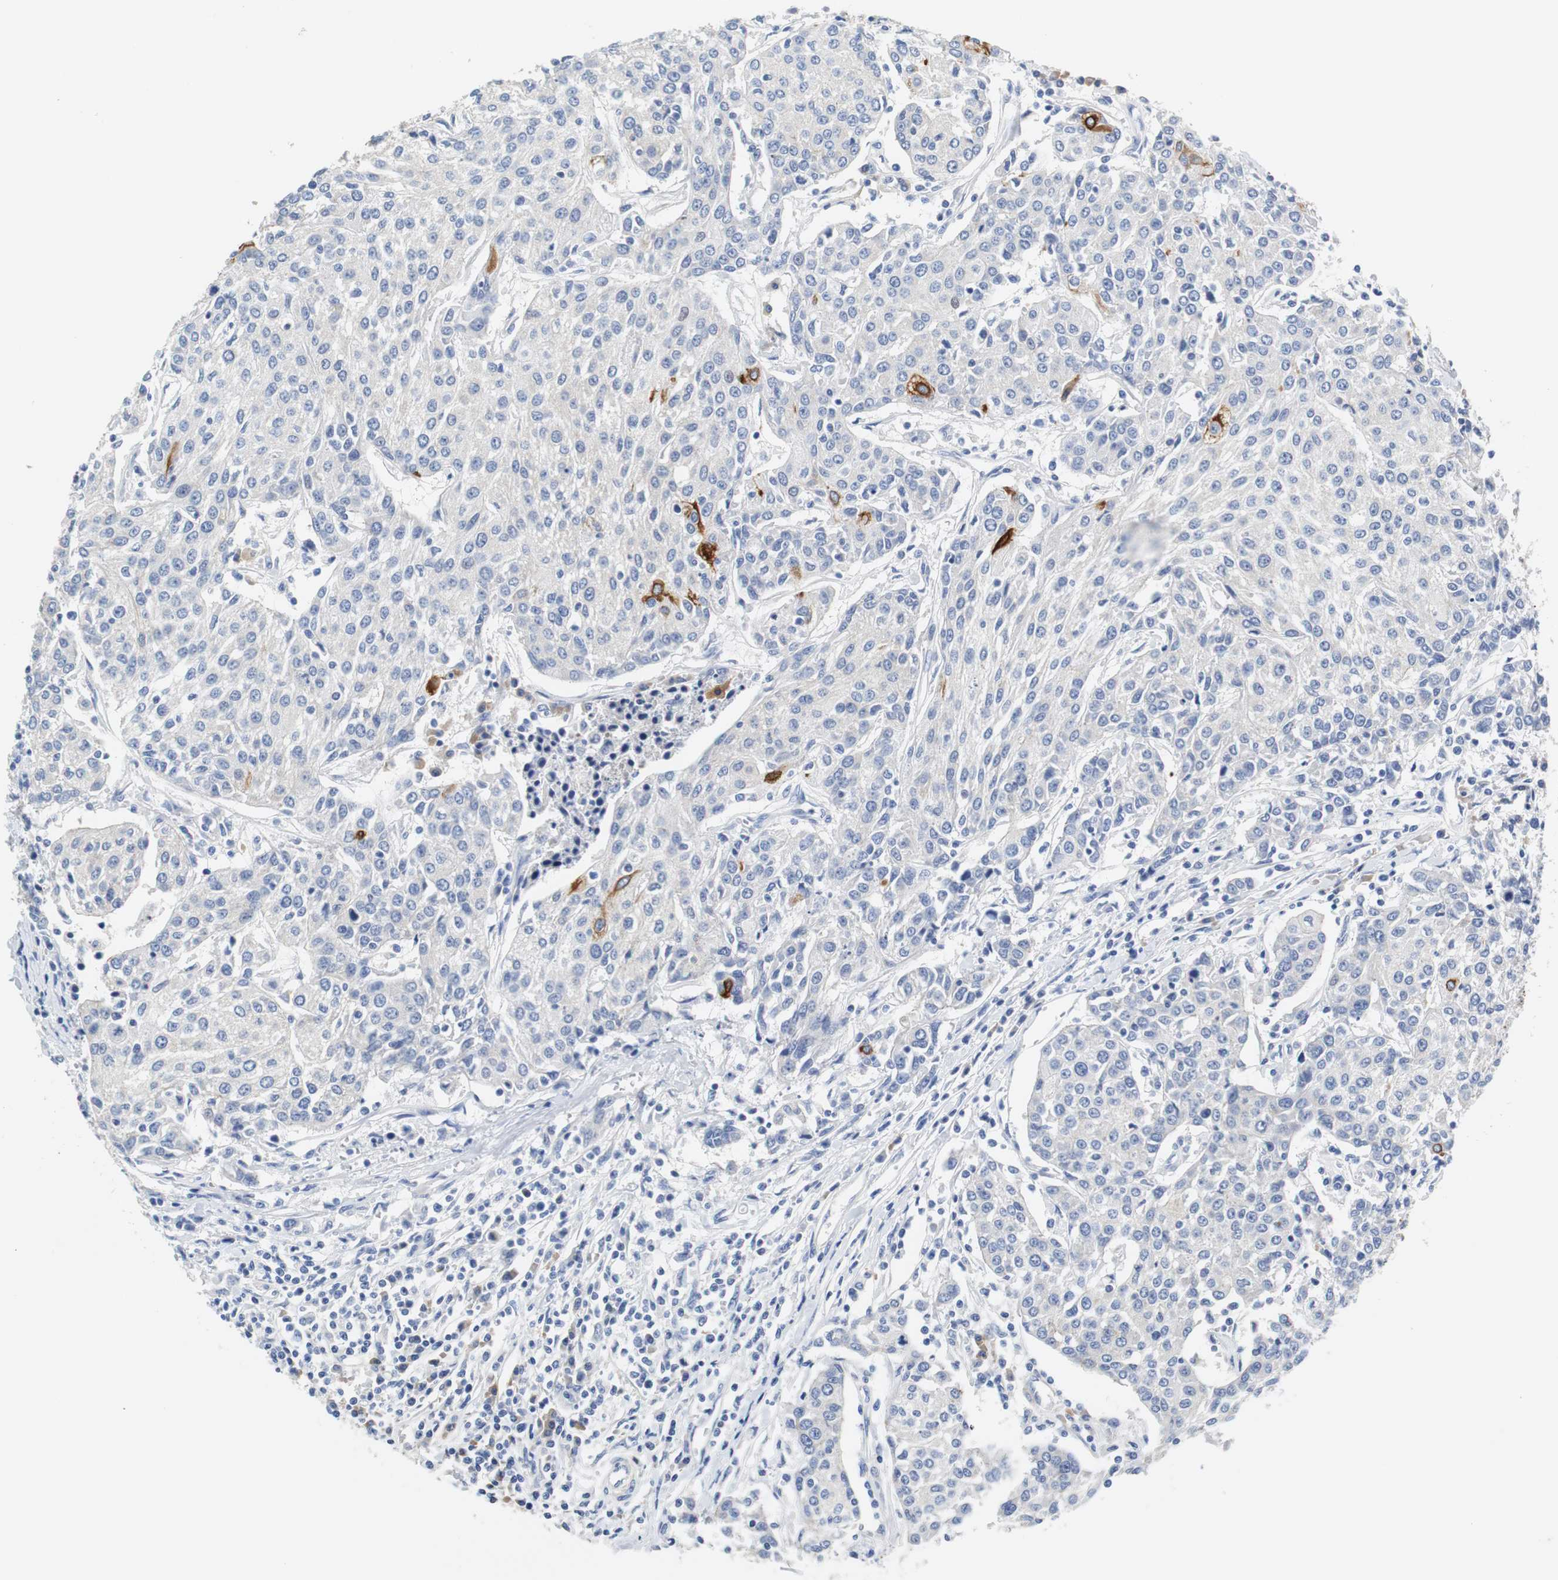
{"staining": {"intensity": "strong", "quantity": "<25%", "location": "cytoplasmic/membranous"}, "tissue": "urothelial cancer", "cell_type": "Tumor cells", "image_type": "cancer", "snomed": [{"axis": "morphology", "description": "Urothelial carcinoma, High grade"}, {"axis": "topography", "description": "Urinary bladder"}], "caption": "DAB (3,3'-diaminobenzidine) immunohistochemical staining of high-grade urothelial carcinoma displays strong cytoplasmic/membranous protein expression in approximately <25% of tumor cells.", "gene": "PCK1", "patient": {"sex": "female", "age": 85}}